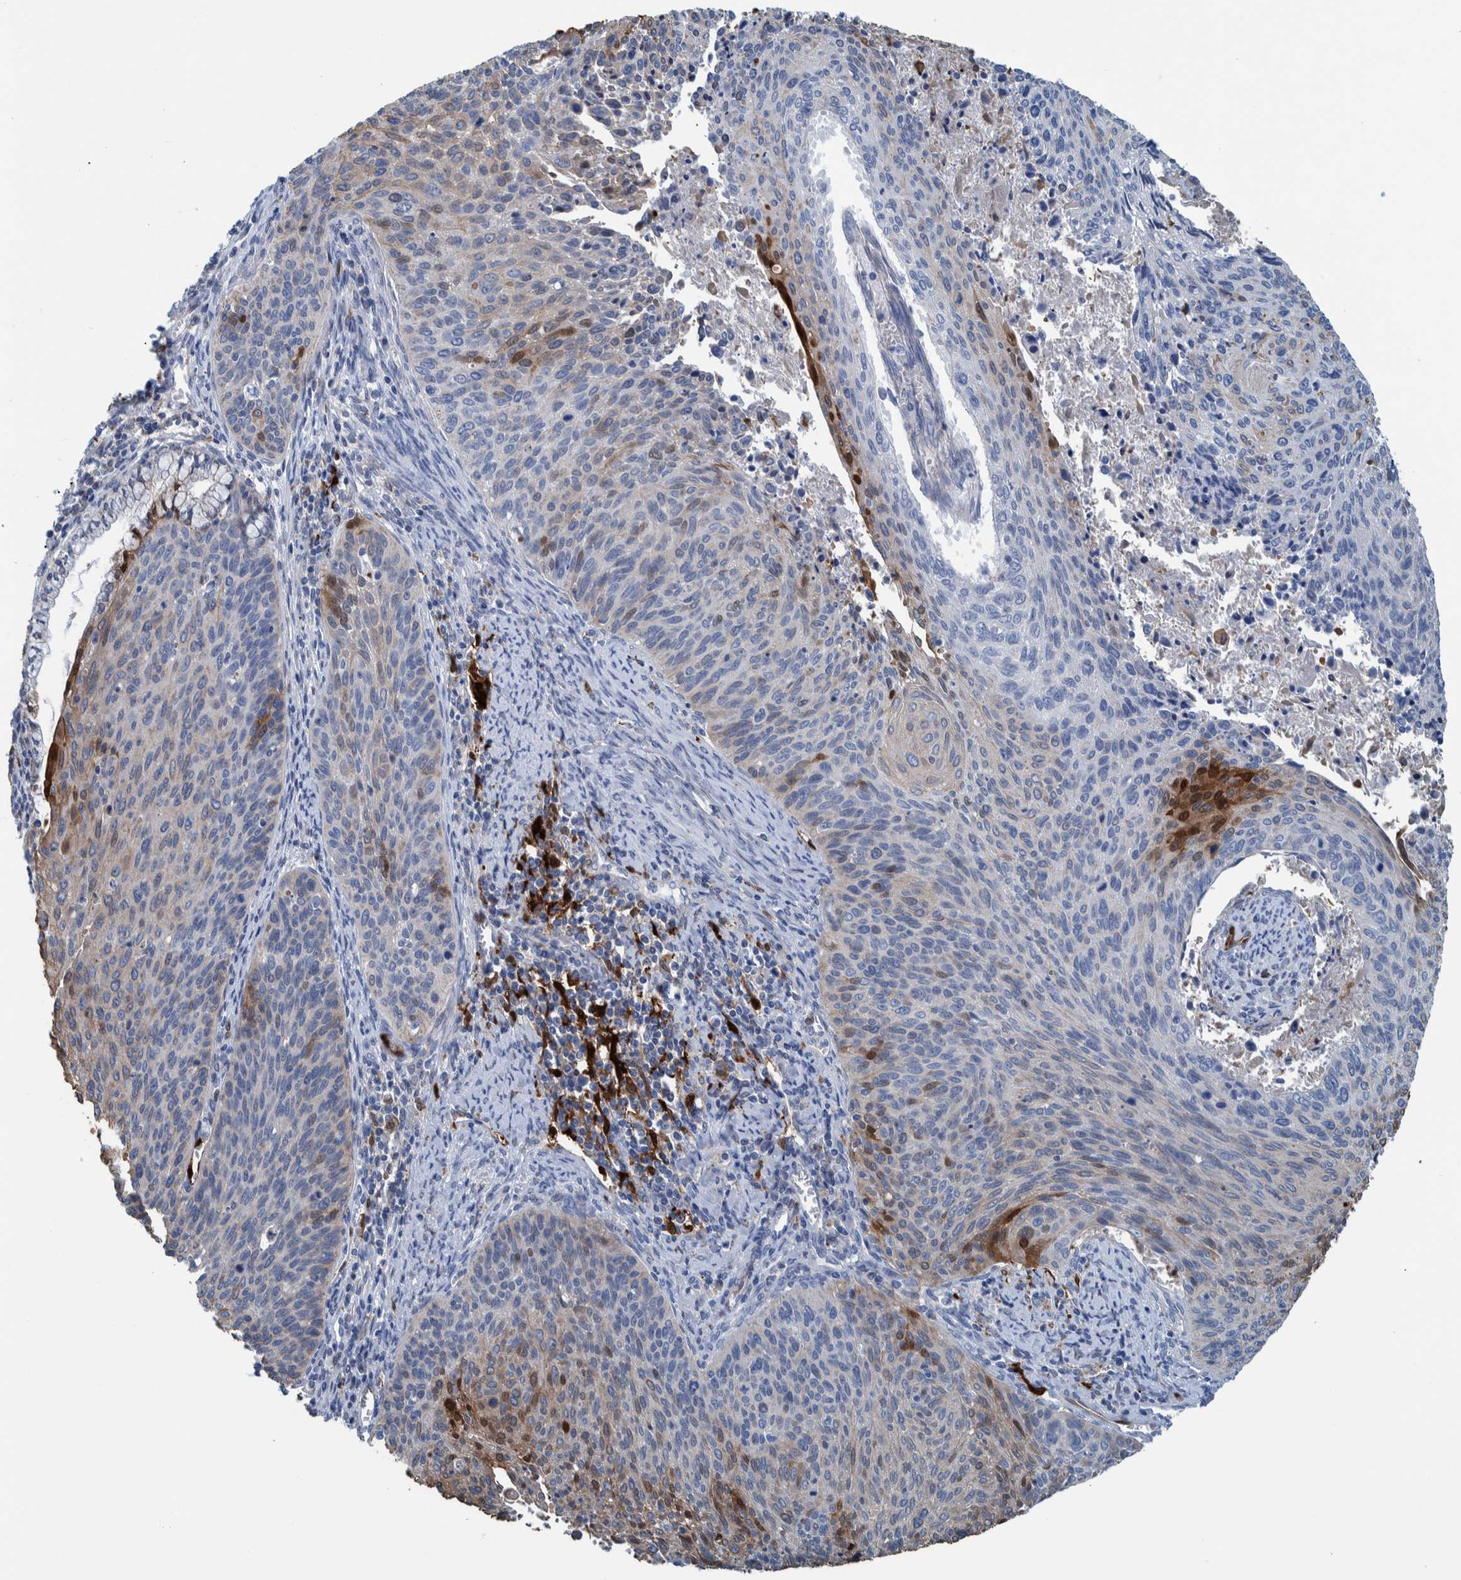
{"staining": {"intensity": "moderate", "quantity": "<25%", "location": "cytoplasmic/membranous"}, "tissue": "cervical cancer", "cell_type": "Tumor cells", "image_type": "cancer", "snomed": [{"axis": "morphology", "description": "Squamous cell carcinoma, NOS"}, {"axis": "topography", "description": "Cervix"}], "caption": "Immunohistochemistry (IHC) image of neoplastic tissue: cervical squamous cell carcinoma stained using immunohistochemistry (IHC) exhibits low levels of moderate protein expression localized specifically in the cytoplasmic/membranous of tumor cells, appearing as a cytoplasmic/membranous brown color.", "gene": "IDO1", "patient": {"sex": "female", "age": 55}}